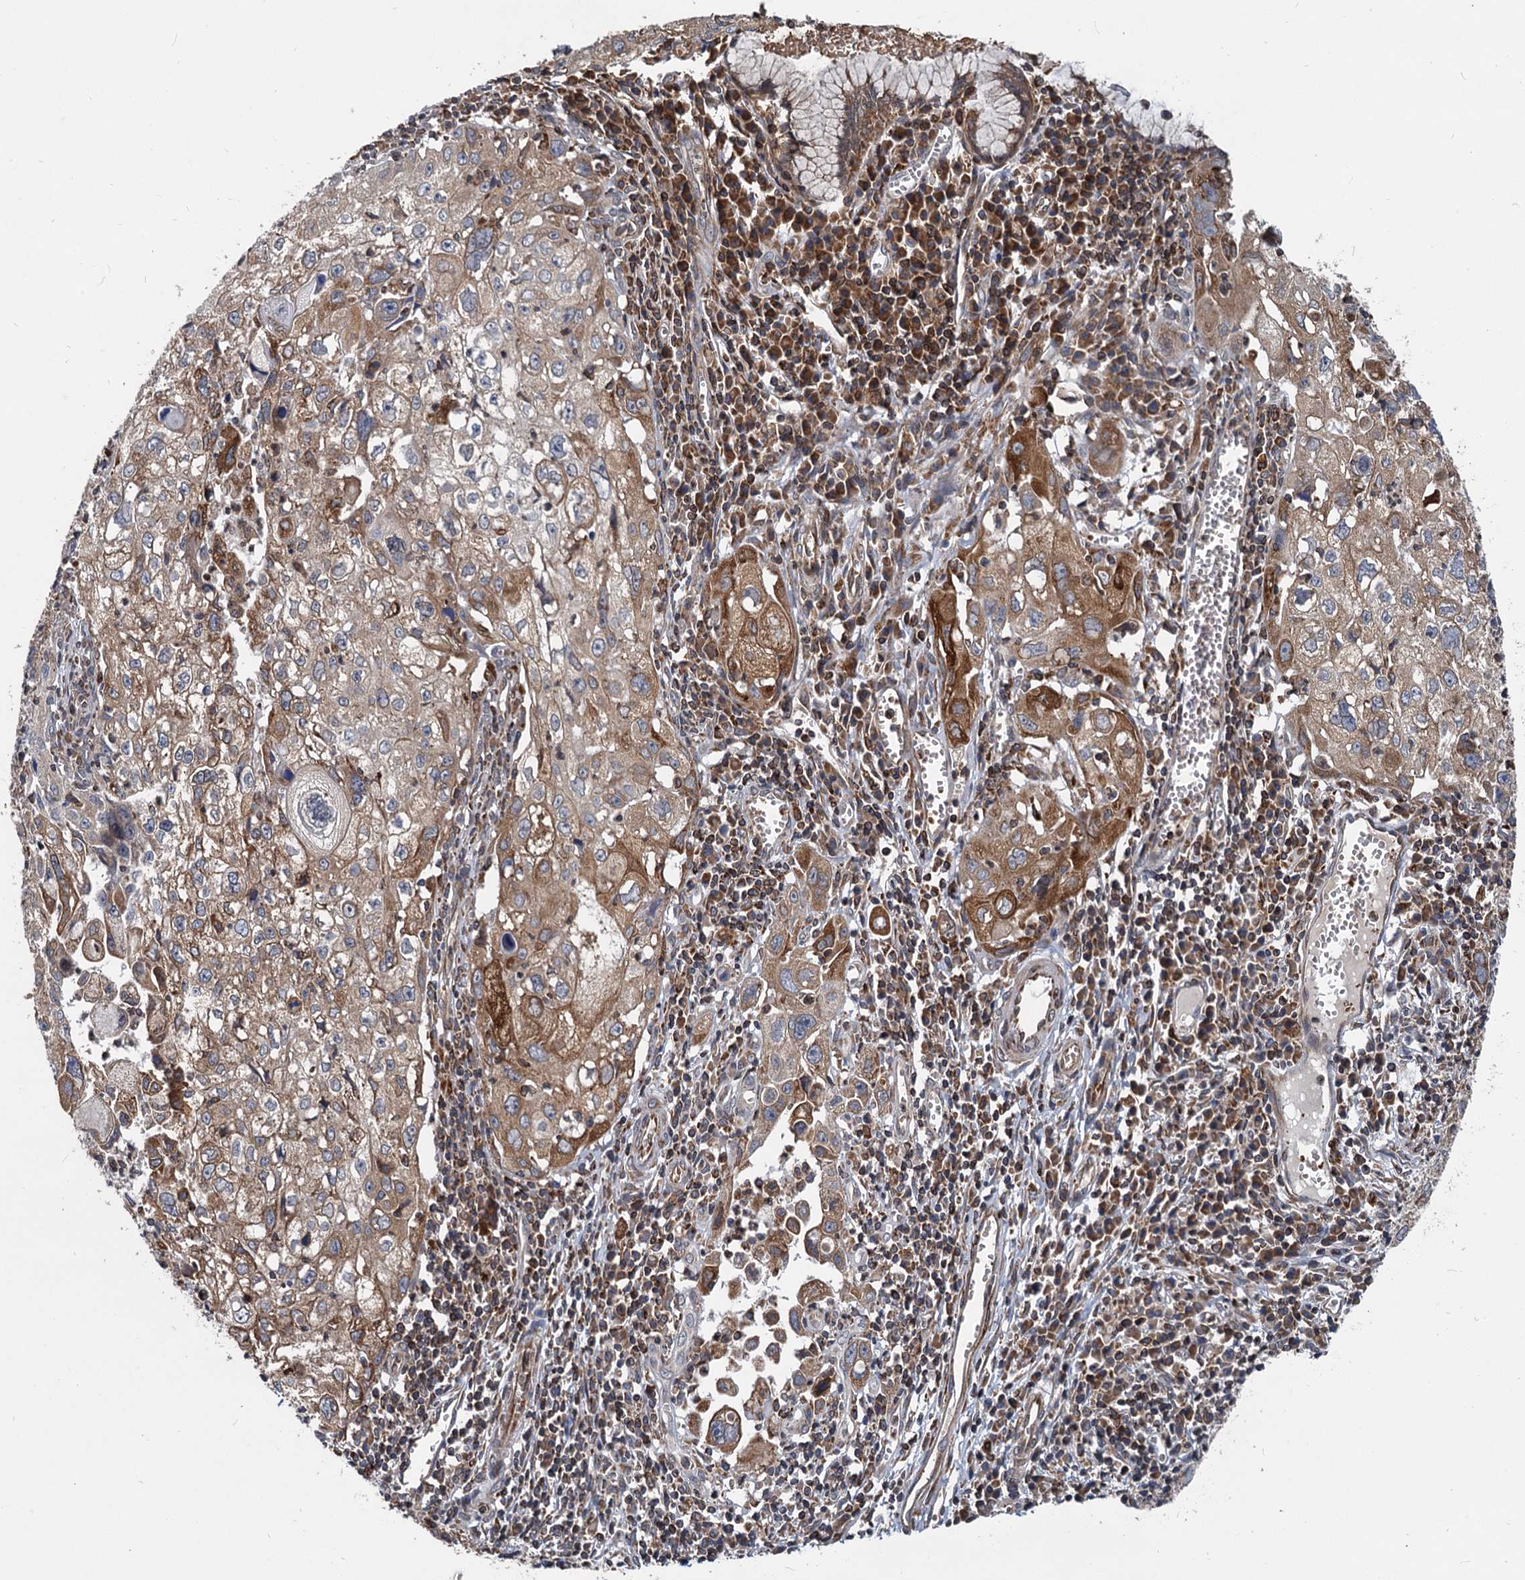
{"staining": {"intensity": "moderate", "quantity": "25%-75%", "location": "cytoplasmic/membranous"}, "tissue": "cervical cancer", "cell_type": "Tumor cells", "image_type": "cancer", "snomed": [{"axis": "morphology", "description": "Squamous cell carcinoma, NOS"}, {"axis": "topography", "description": "Cervix"}], "caption": "Squamous cell carcinoma (cervical) stained for a protein (brown) demonstrates moderate cytoplasmic/membranous positive staining in about 25%-75% of tumor cells.", "gene": "STIM1", "patient": {"sex": "female", "age": 42}}